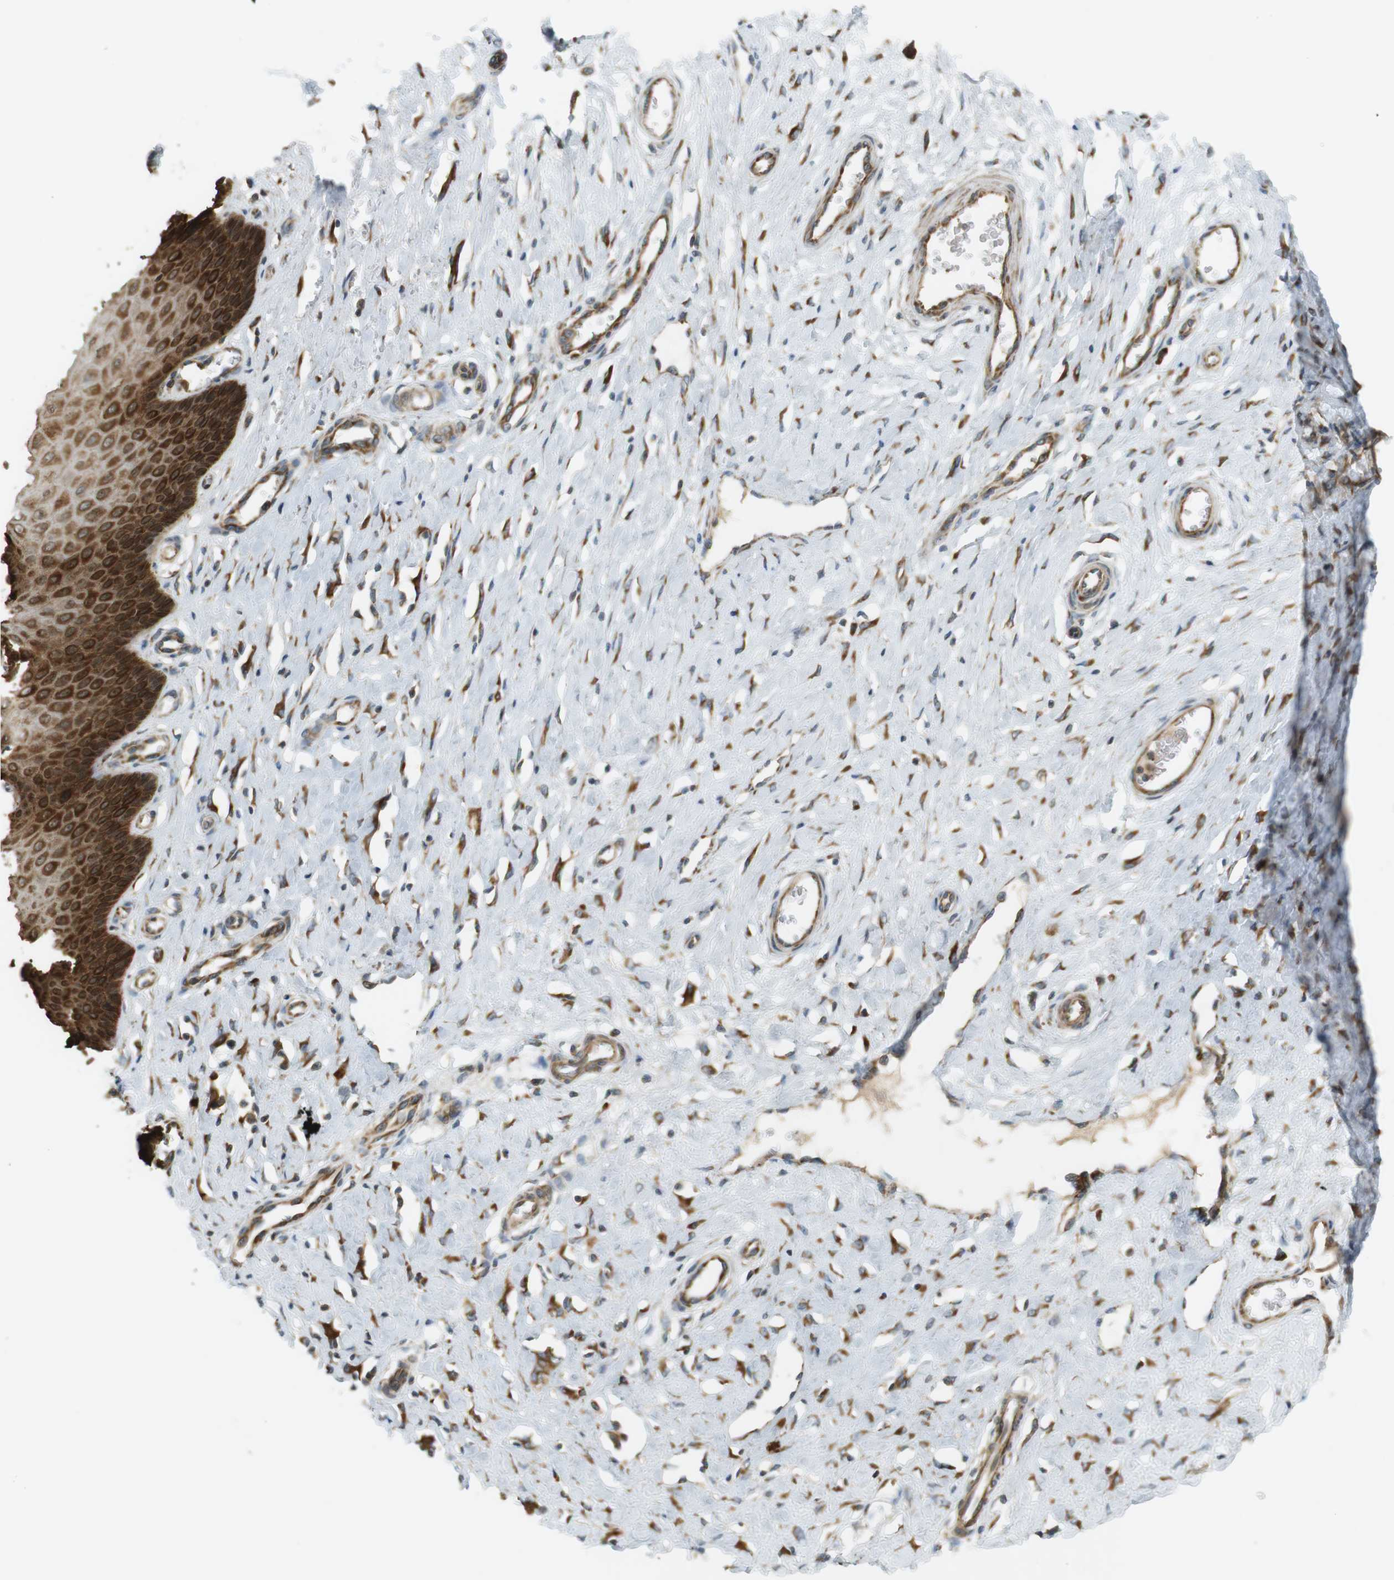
{"staining": {"intensity": "strong", "quantity": ">75%", "location": "cytoplasmic/membranous"}, "tissue": "cervix", "cell_type": "Glandular cells", "image_type": "normal", "snomed": [{"axis": "morphology", "description": "Normal tissue, NOS"}, {"axis": "topography", "description": "Cervix"}], "caption": "The photomicrograph exhibits staining of normal cervix, revealing strong cytoplasmic/membranous protein positivity (brown color) within glandular cells.", "gene": "SLC41A1", "patient": {"sex": "female", "age": 55}}